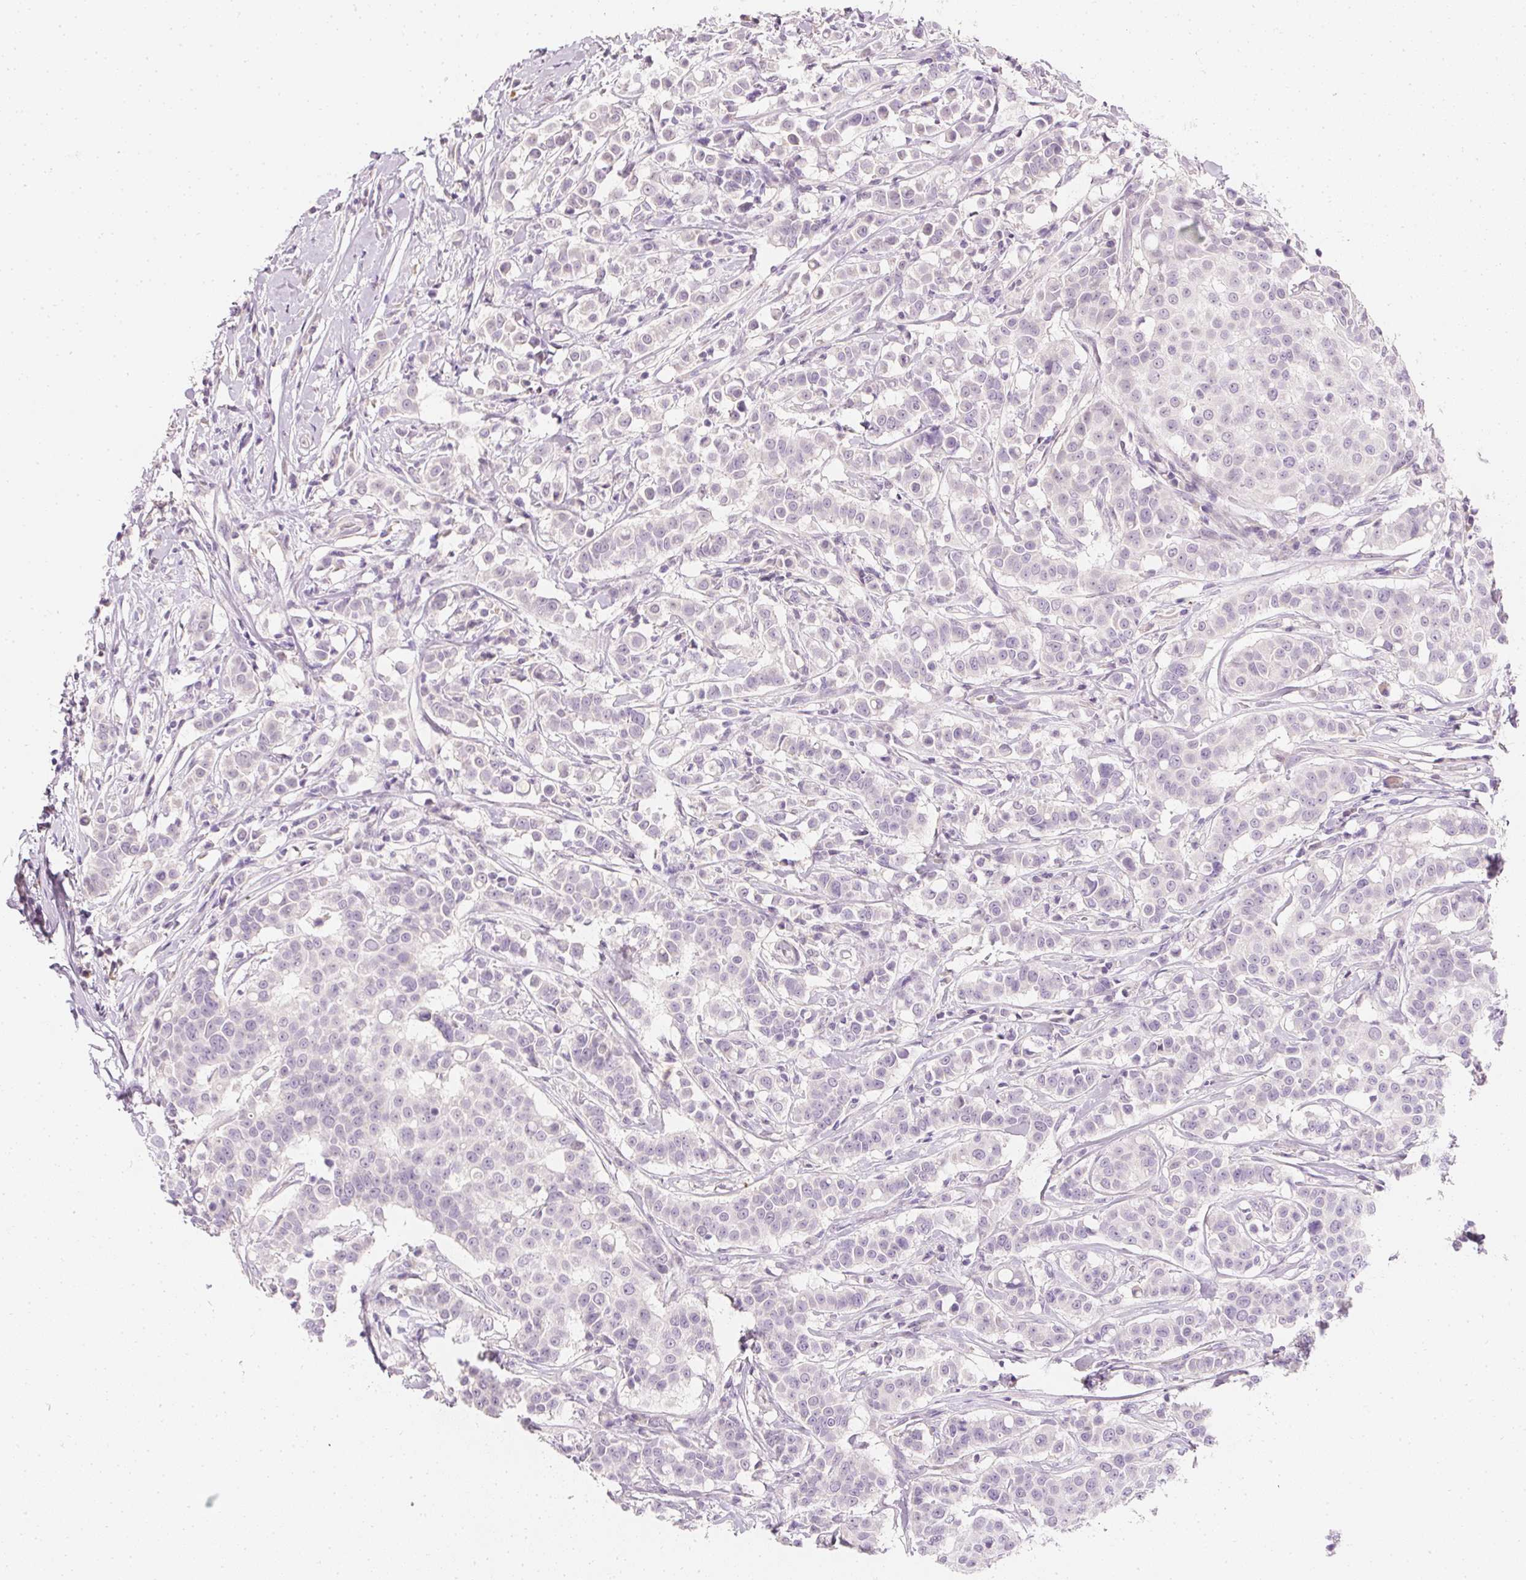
{"staining": {"intensity": "weak", "quantity": "<25%", "location": "nuclear"}, "tissue": "breast cancer", "cell_type": "Tumor cells", "image_type": "cancer", "snomed": [{"axis": "morphology", "description": "Duct carcinoma"}, {"axis": "topography", "description": "Breast"}], "caption": "IHC histopathology image of human breast cancer stained for a protein (brown), which displays no expression in tumor cells.", "gene": "ELAVL3", "patient": {"sex": "female", "age": 27}}